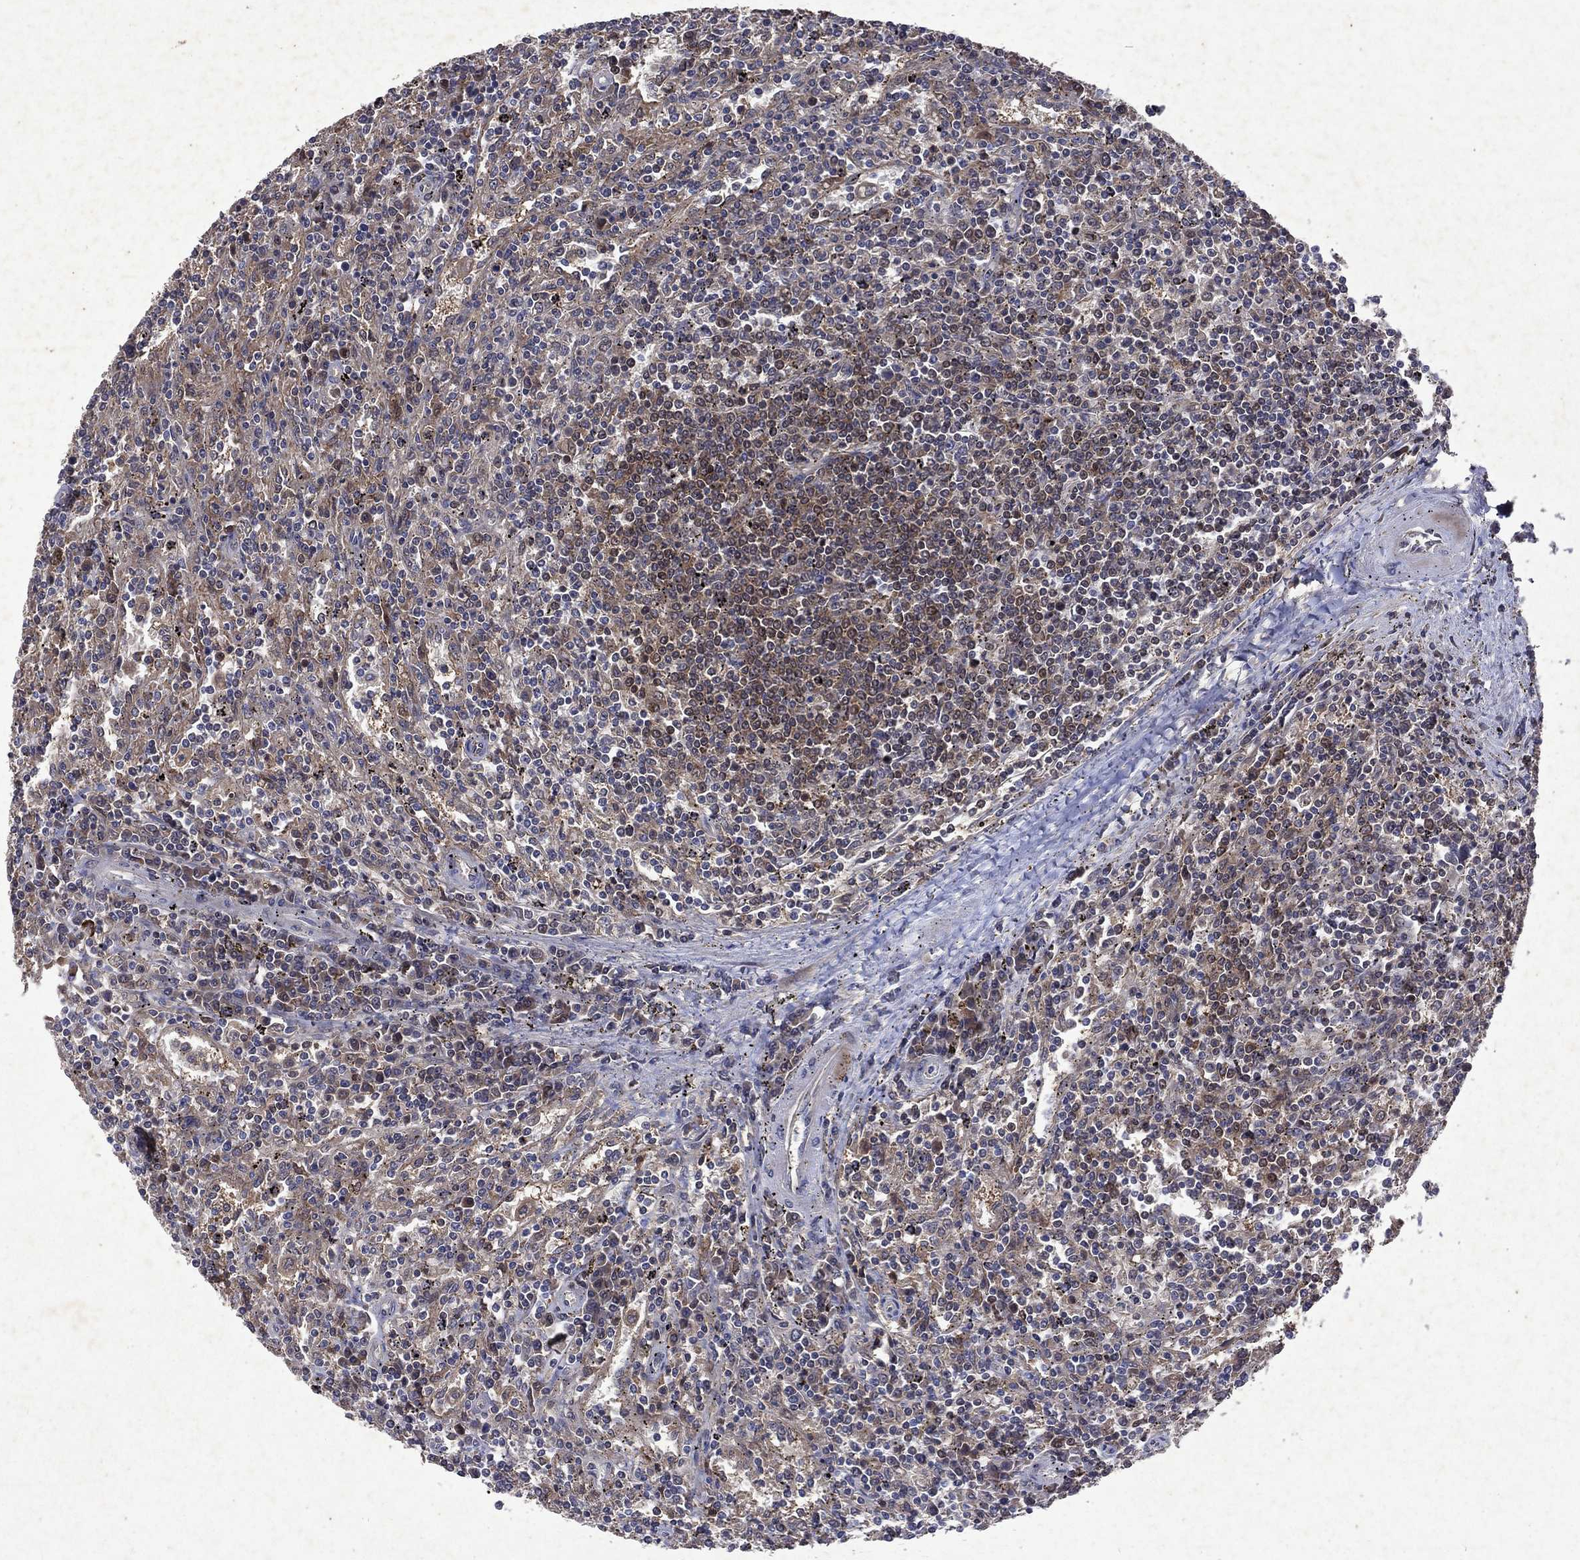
{"staining": {"intensity": "moderate", "quantity": "<25%", "location": "cytoplasmic/membranous"}, "tissue": "lymphoma", "cell_type": "Tumor cells", "image_type": "cancer", "snomed": [{"axis": "morphology", "description": "Malignant lymphoma, non-Hodgkin's type, Low grade"}, {"axis": "topography", "description": "Lymph node"}], "caption": "Tumor cells reveal moderate cytoplasmic/membranous positivity in approximately <25% of cells in lymphoma.", "gene": "MTAP", "patient": {"sex": "male", "age": 52}}